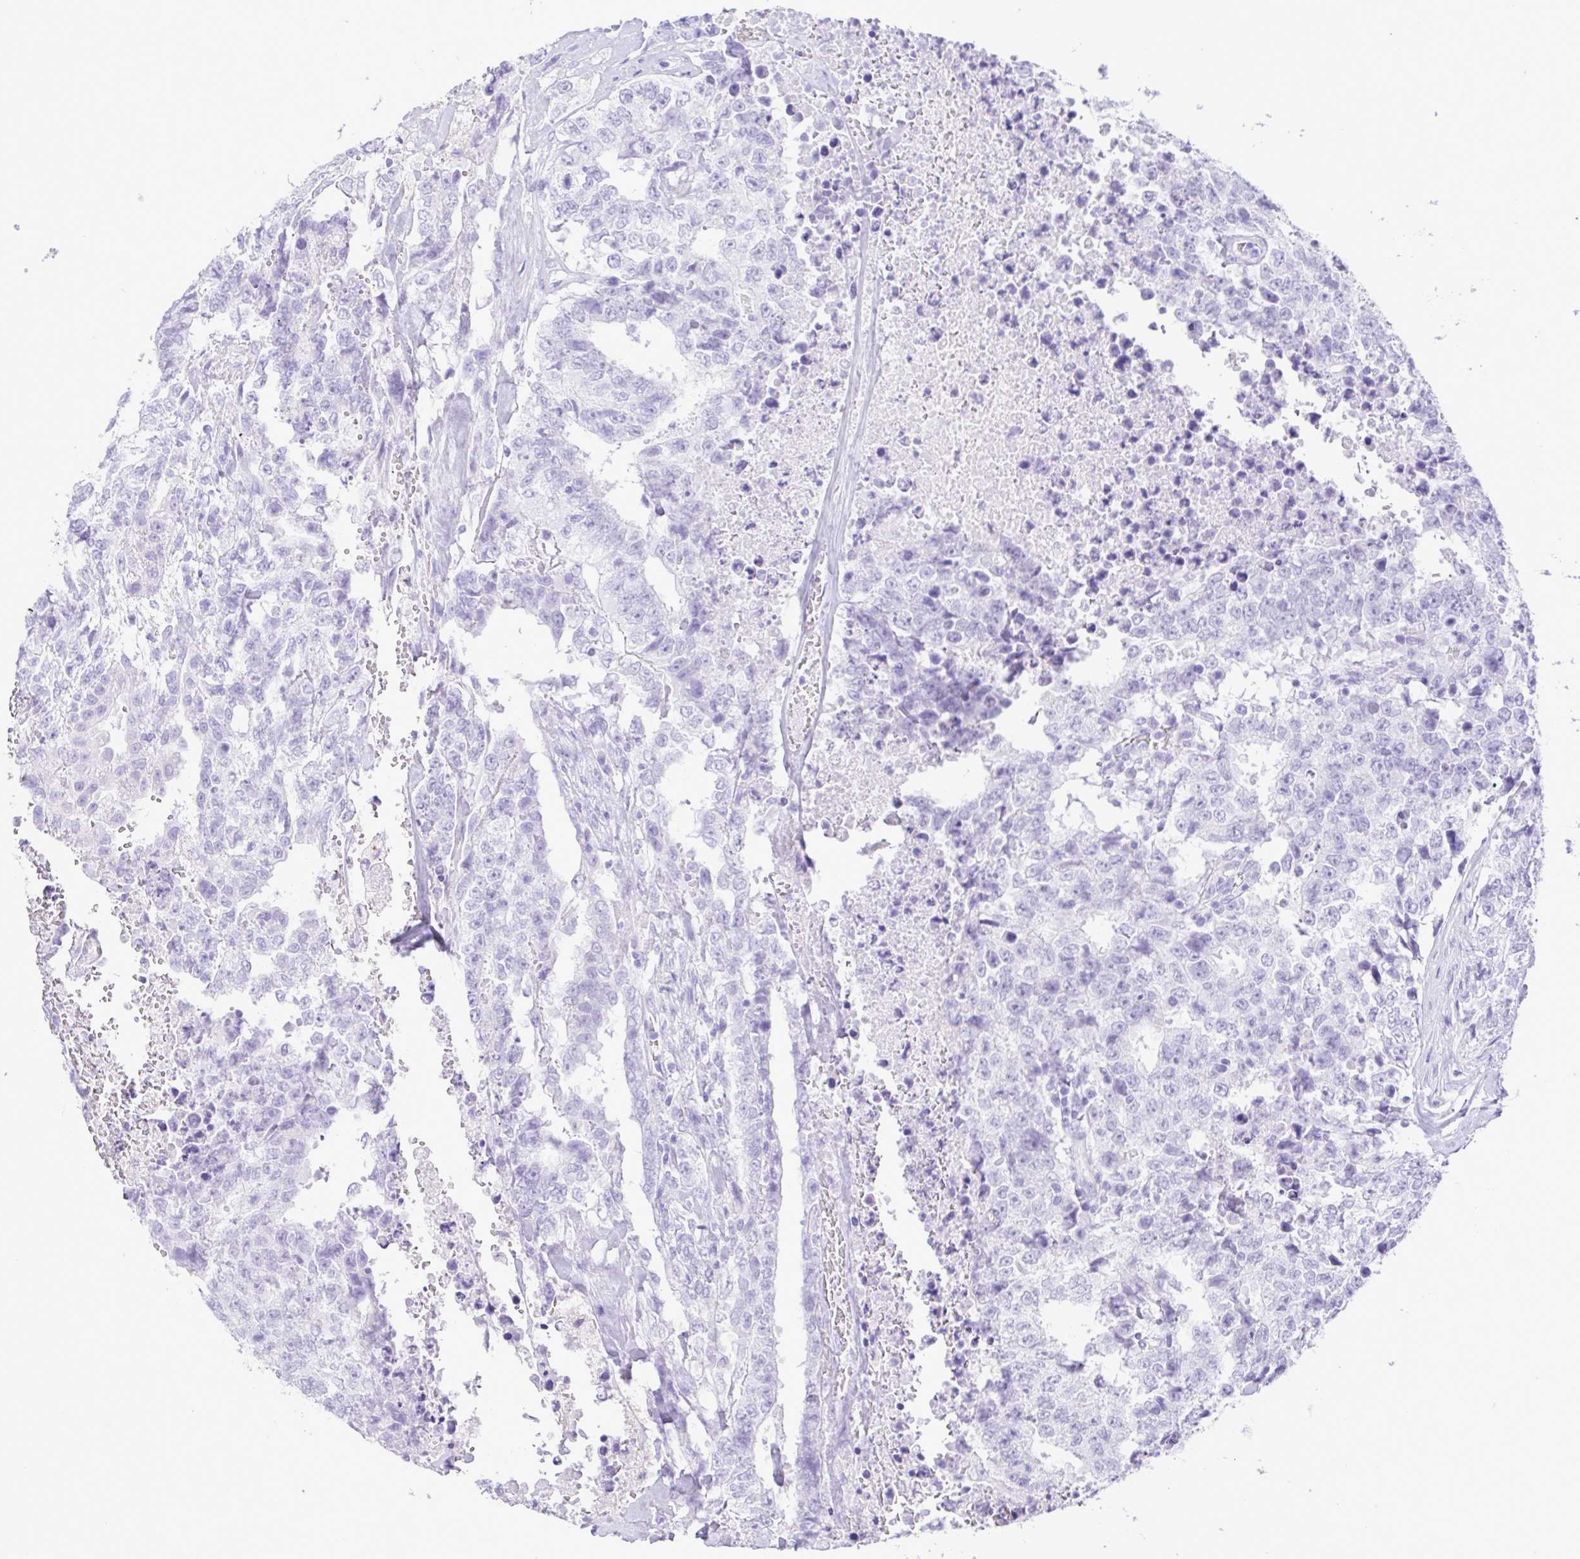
{"staining": {"intensity": "negative", "quantity": "none", "location": "none"}, "tissue": "testis cancer", "cell_type": "Tumor cells", "image_type": "cancer", "snomed": [{"axis": "morphology", "description": "Carcinoma, Embryonal, NOS"}, {"axis": "topography", "description": "Testis"}], "caption": "Testis cancer stained for a protein using IHC reveals no staining tumor cells.", "gene": "CASP14", "patient": {"sex": "male", "age": 24}}